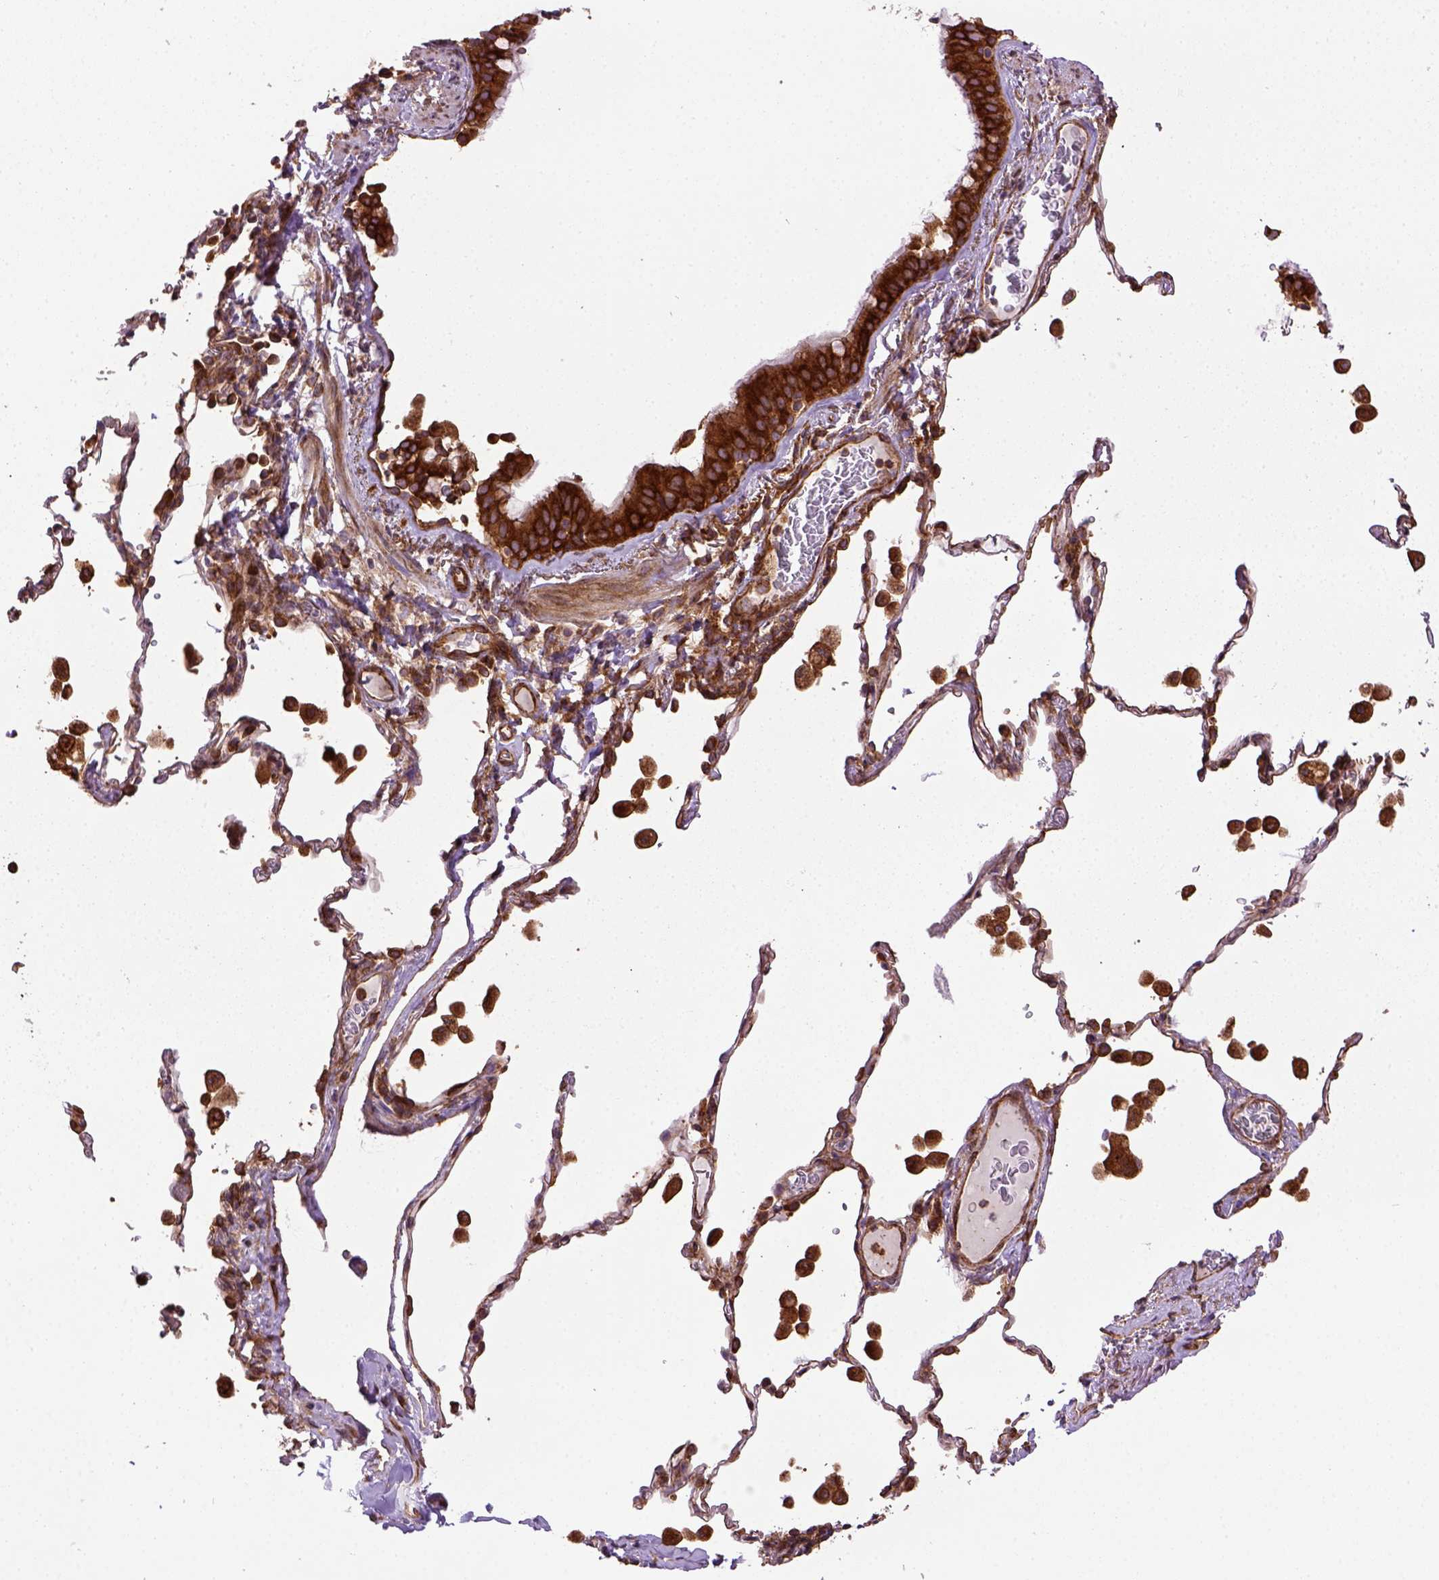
{"staining": {"intensity": "strong", "quantity": ">75%", "location": "cytoplasmic/membranous"}, "tissue": "bronchus", "cell_type": "Respiratory epithelial cells", "image_type": "normal", "snomed": [{"axis": "morphology", "description": "Normal tissue, NOS"}, {"axis": "topography", "description": "Bronchus"}, {"axis": "topography", "description": "Lung"}], "caption": "Immunohistochemistry of unremarkable human bronchus shows high levels of strong cytoplasmic/membranous staining in approximately >75% of respiratory epithelial cells. (DAB IHC, brown staining for protein, blue staining for nuclei).", "gene": "CAPRIN1", "patient": {"sex": "male", "age": 54}}